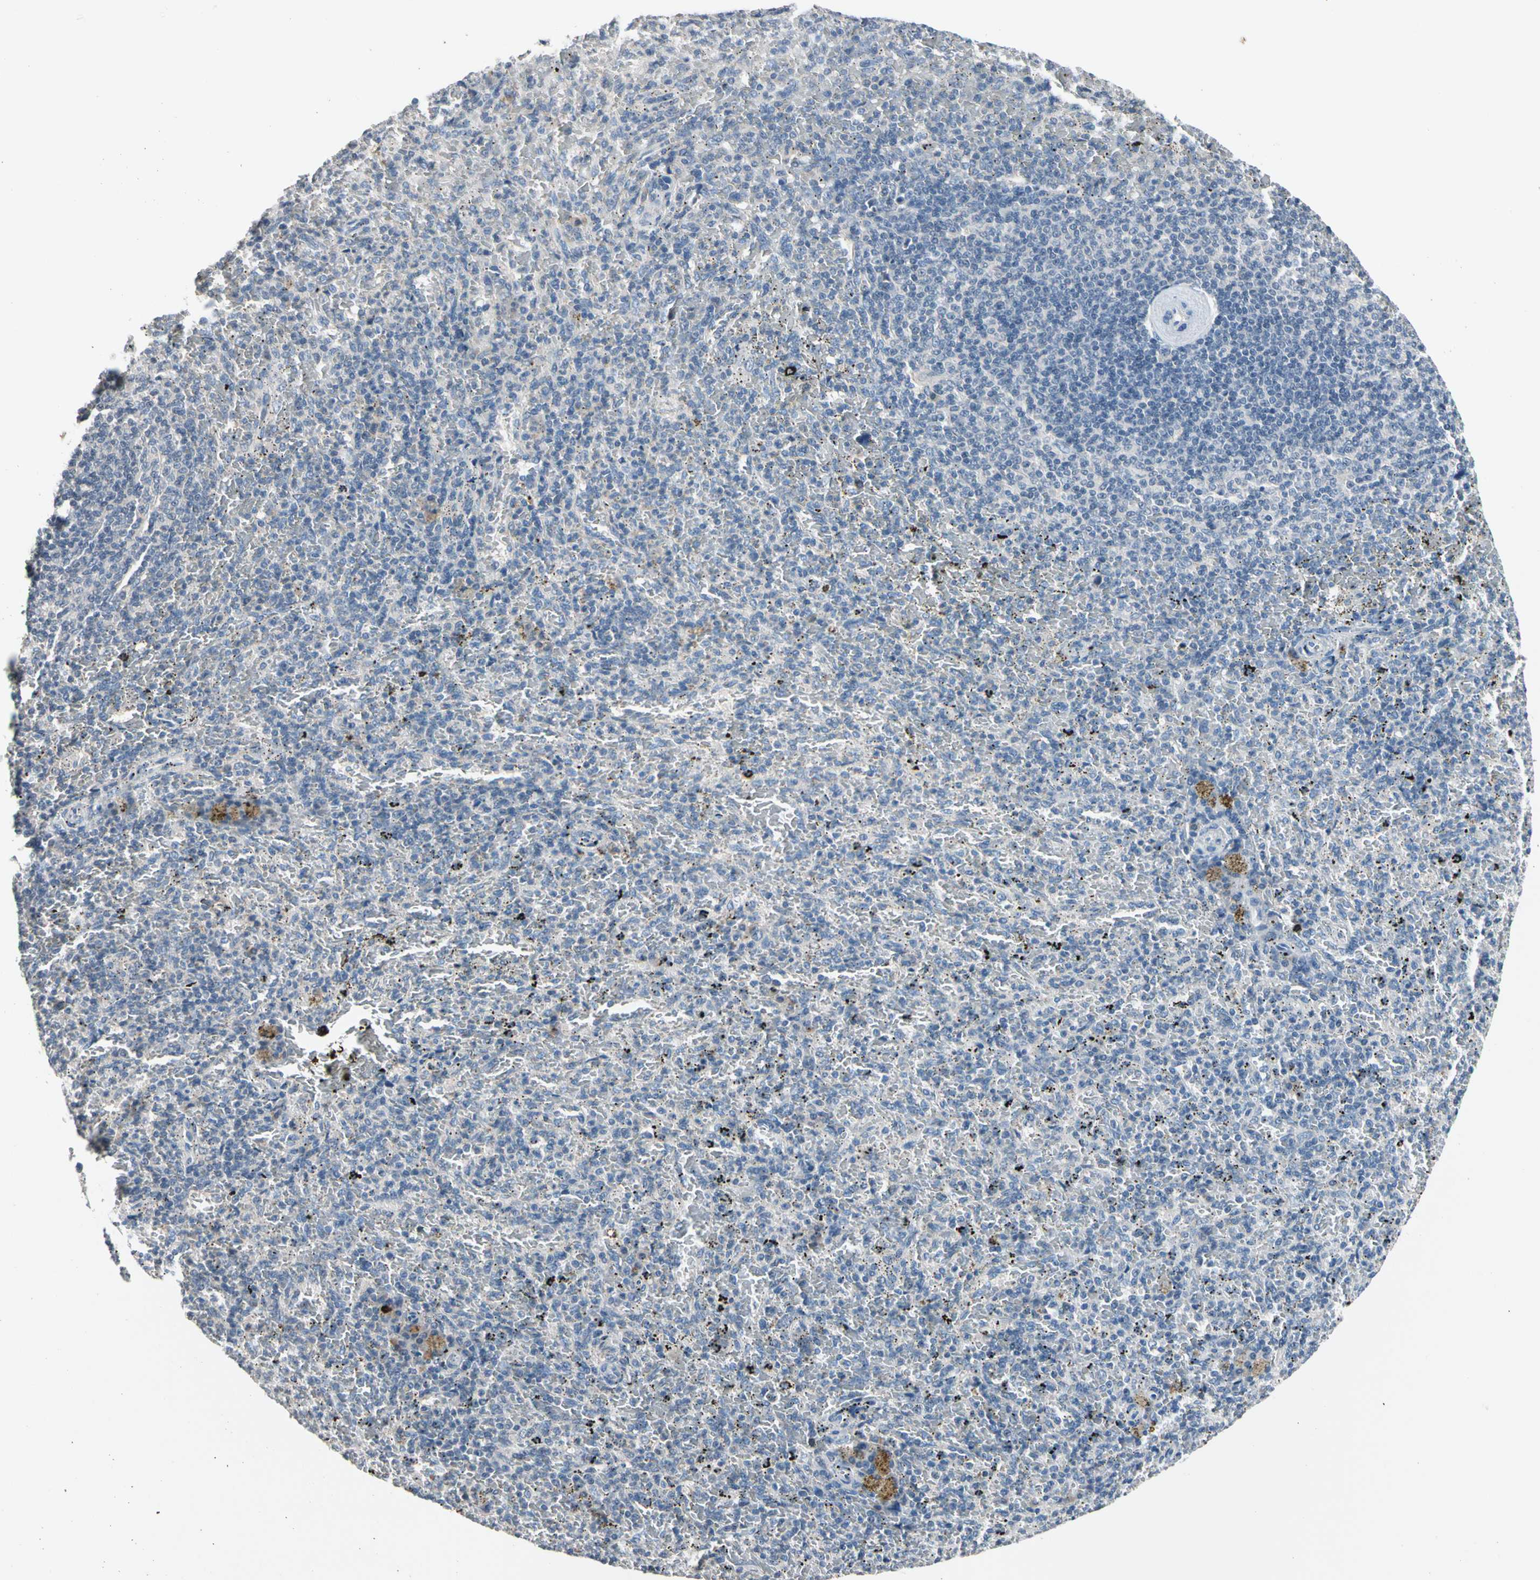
{"staining": {"intensity": "negative", "quantity": "none", "location": "none"}, "tissue": "spleen", "cell_type": "Cells in red pulp", "image_type": "normal", "snomed": [{"axis": "morphology", "description": "Normal tissue, NOS"}, {"axis": "topography", "description": "Spleen"}], "caption": "There is no significant positivity in cells in red pulp of spleen. (Brightfield microscopy of DAB (3,3'-diaminobenzidine) immunohistochemistry (IHC) at high magnification).", "gene": "SV2A", "patient": {"sex": "female", "age": 43}}